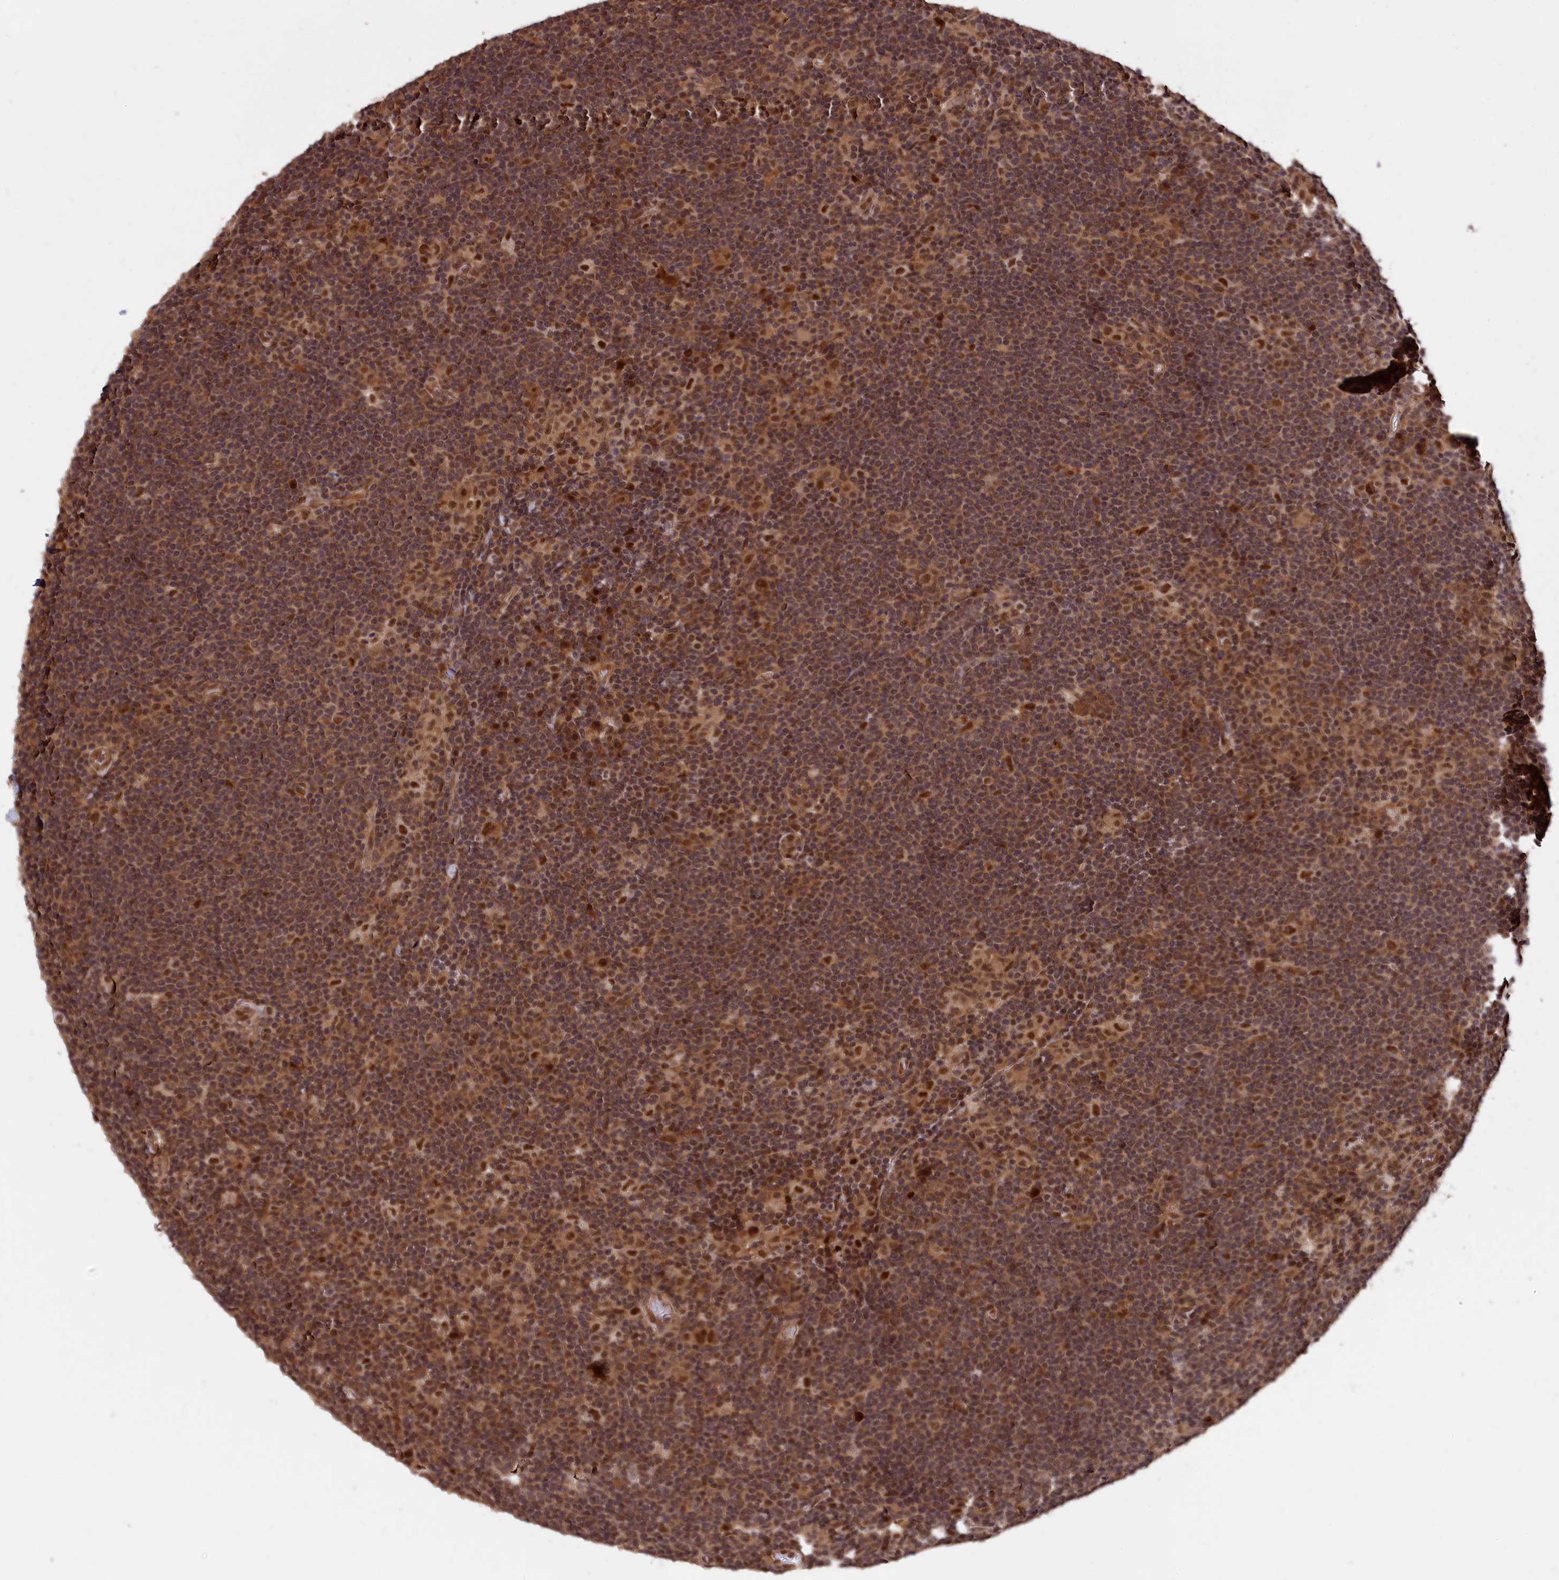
{"staining": {"intensity": "moderate", "quantity": ">75%", "location": "nuclear"}, "tissue": "lymphoma", "cell_type": "Tumor cells", "image_type": "cancer", "snomed": [{"axis": "morphology", "description": "Hodgkin's disease, NOS"}, {"axis": "topography", "description": "Lymph node"}], "caption": "Immunohistochemistry (IHC) (DAB) staining of human Hodgkin's disease displays moderate nuclear protein positivity in about >75% of tumor cells. The protein of interest is shown in brown color, while the nuclei are stained blue.", "gene": "ADRM1", "patient": {"sex": "female", "age": 57}}